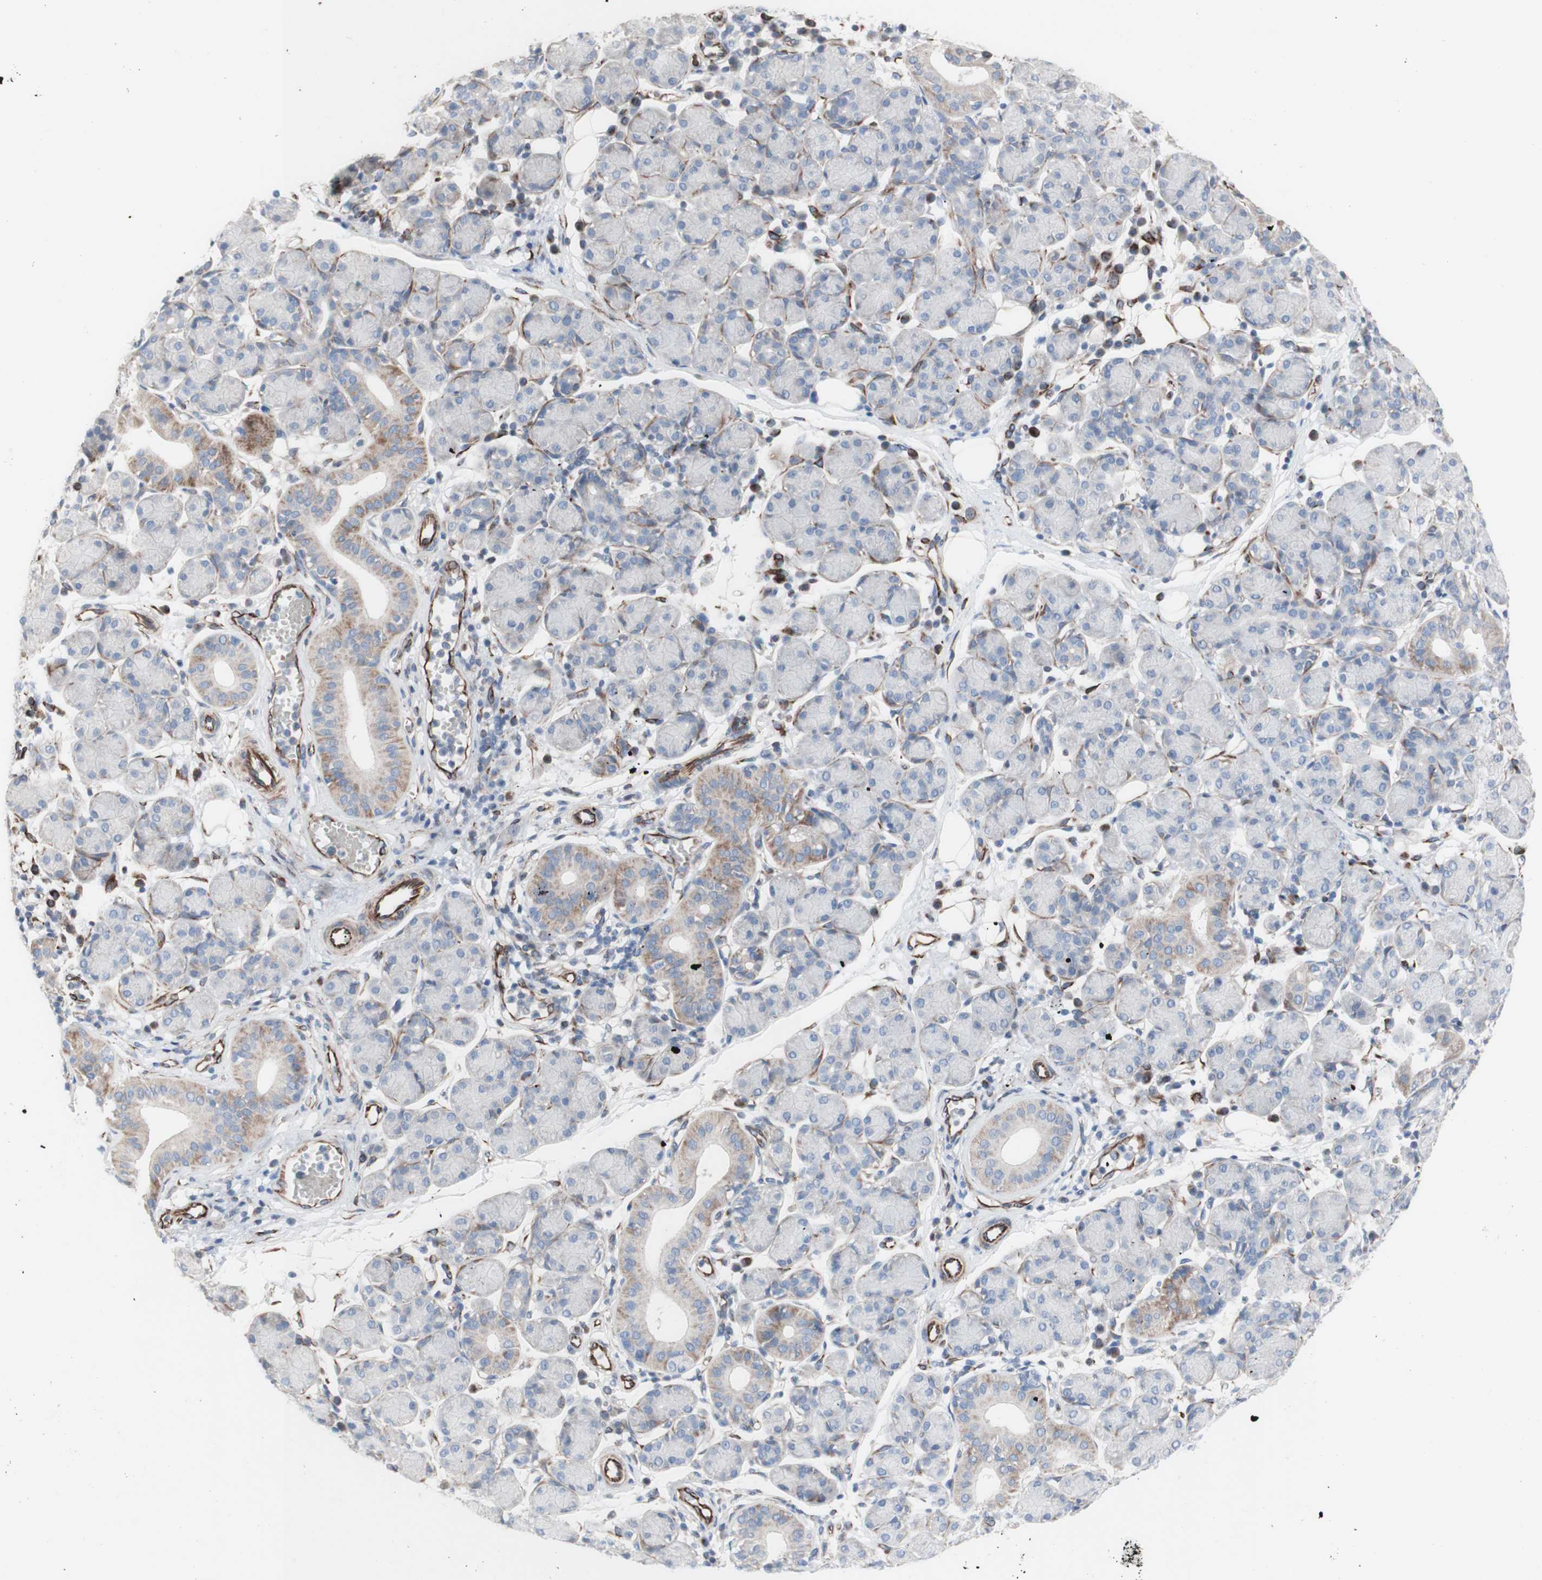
{"staining": {"intensity": "weak", "quantity": "<25%", "location": "cytoplasmic/membranous"}, "tissue": "salivary gland", "cell_type": "Glandular cells", "image_type": "normal", "snomed": [{"axis": "morphology", "description": "Normal tissue, NOS"}, {"axis": "morphology", "description": "Inflammation, NOS"}, {"axis": "topography", "description": "Lymph node"}, {"axis": "topography", "description": "Salivary gland"}], "caption": "DAB (3,3'-diaminobenzidine) immunohistochemical staining of normal human salivary gland demonstrates no significant positivity in glandular cells.", "gene": "AGPAT5", "patient": {"sex": "male", "age": 3}}